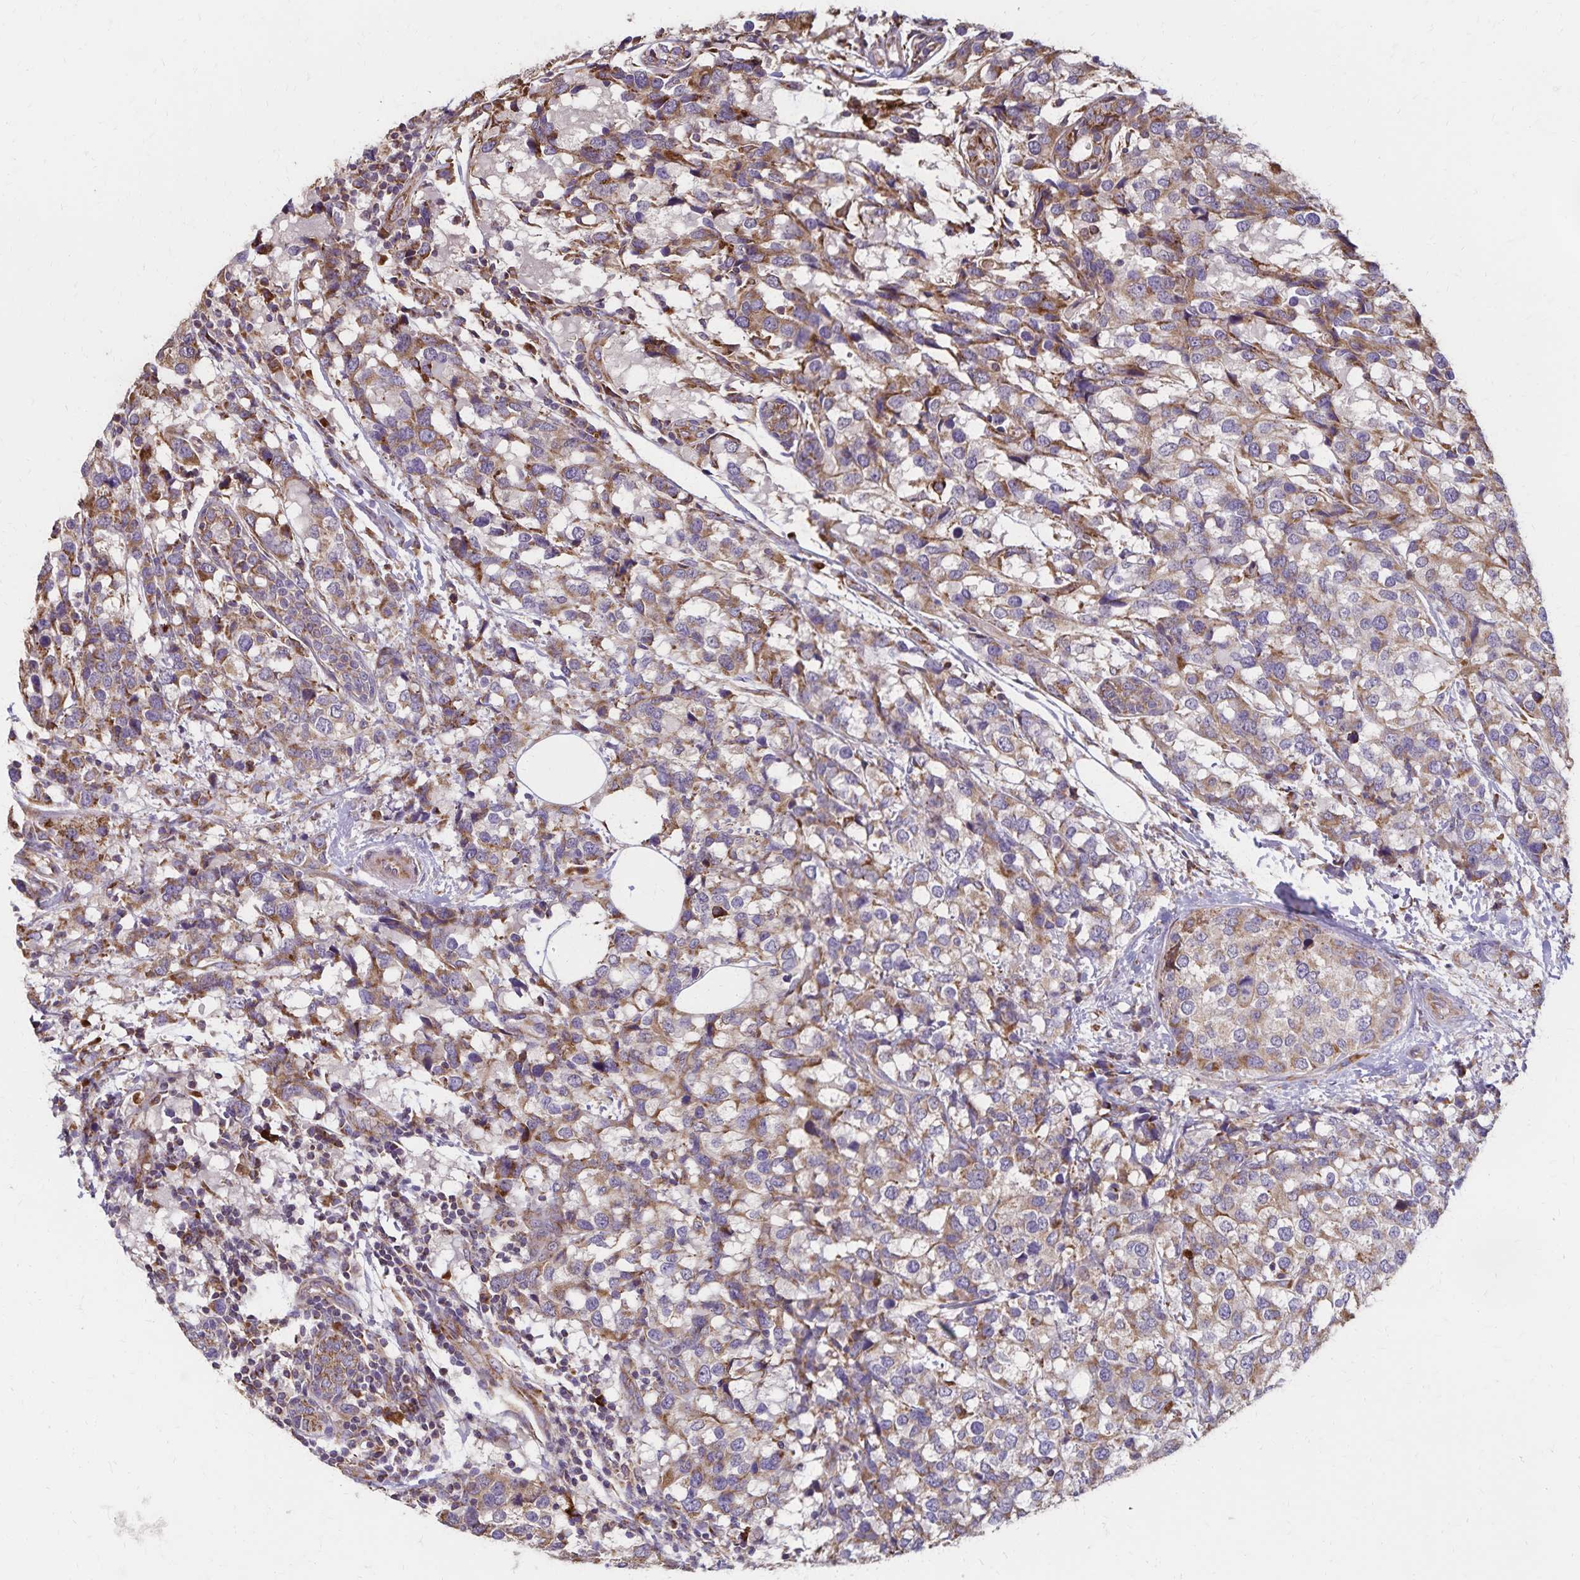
{"staining": {"intensity": "moderate", "quantity": ">75%", "location": "cytoplasmic/membranous"}, "tissue": "breast cancer", "cell_type": "Tumor cells", "image_type": "cancer", "snomed": [{"axis": "morphology", "description": "Lobular carcinoma"}, {"axis": "topography", "description": "Breast"}], "caption": "Immunohistochemical staining of human breast cancer reveals medium levels of moderate cytoplasmic/membranous protein positivity in approximately >75% of tumor cells.", "gene": "RNF10", "patient": {"sex": "female", "age": 59}}